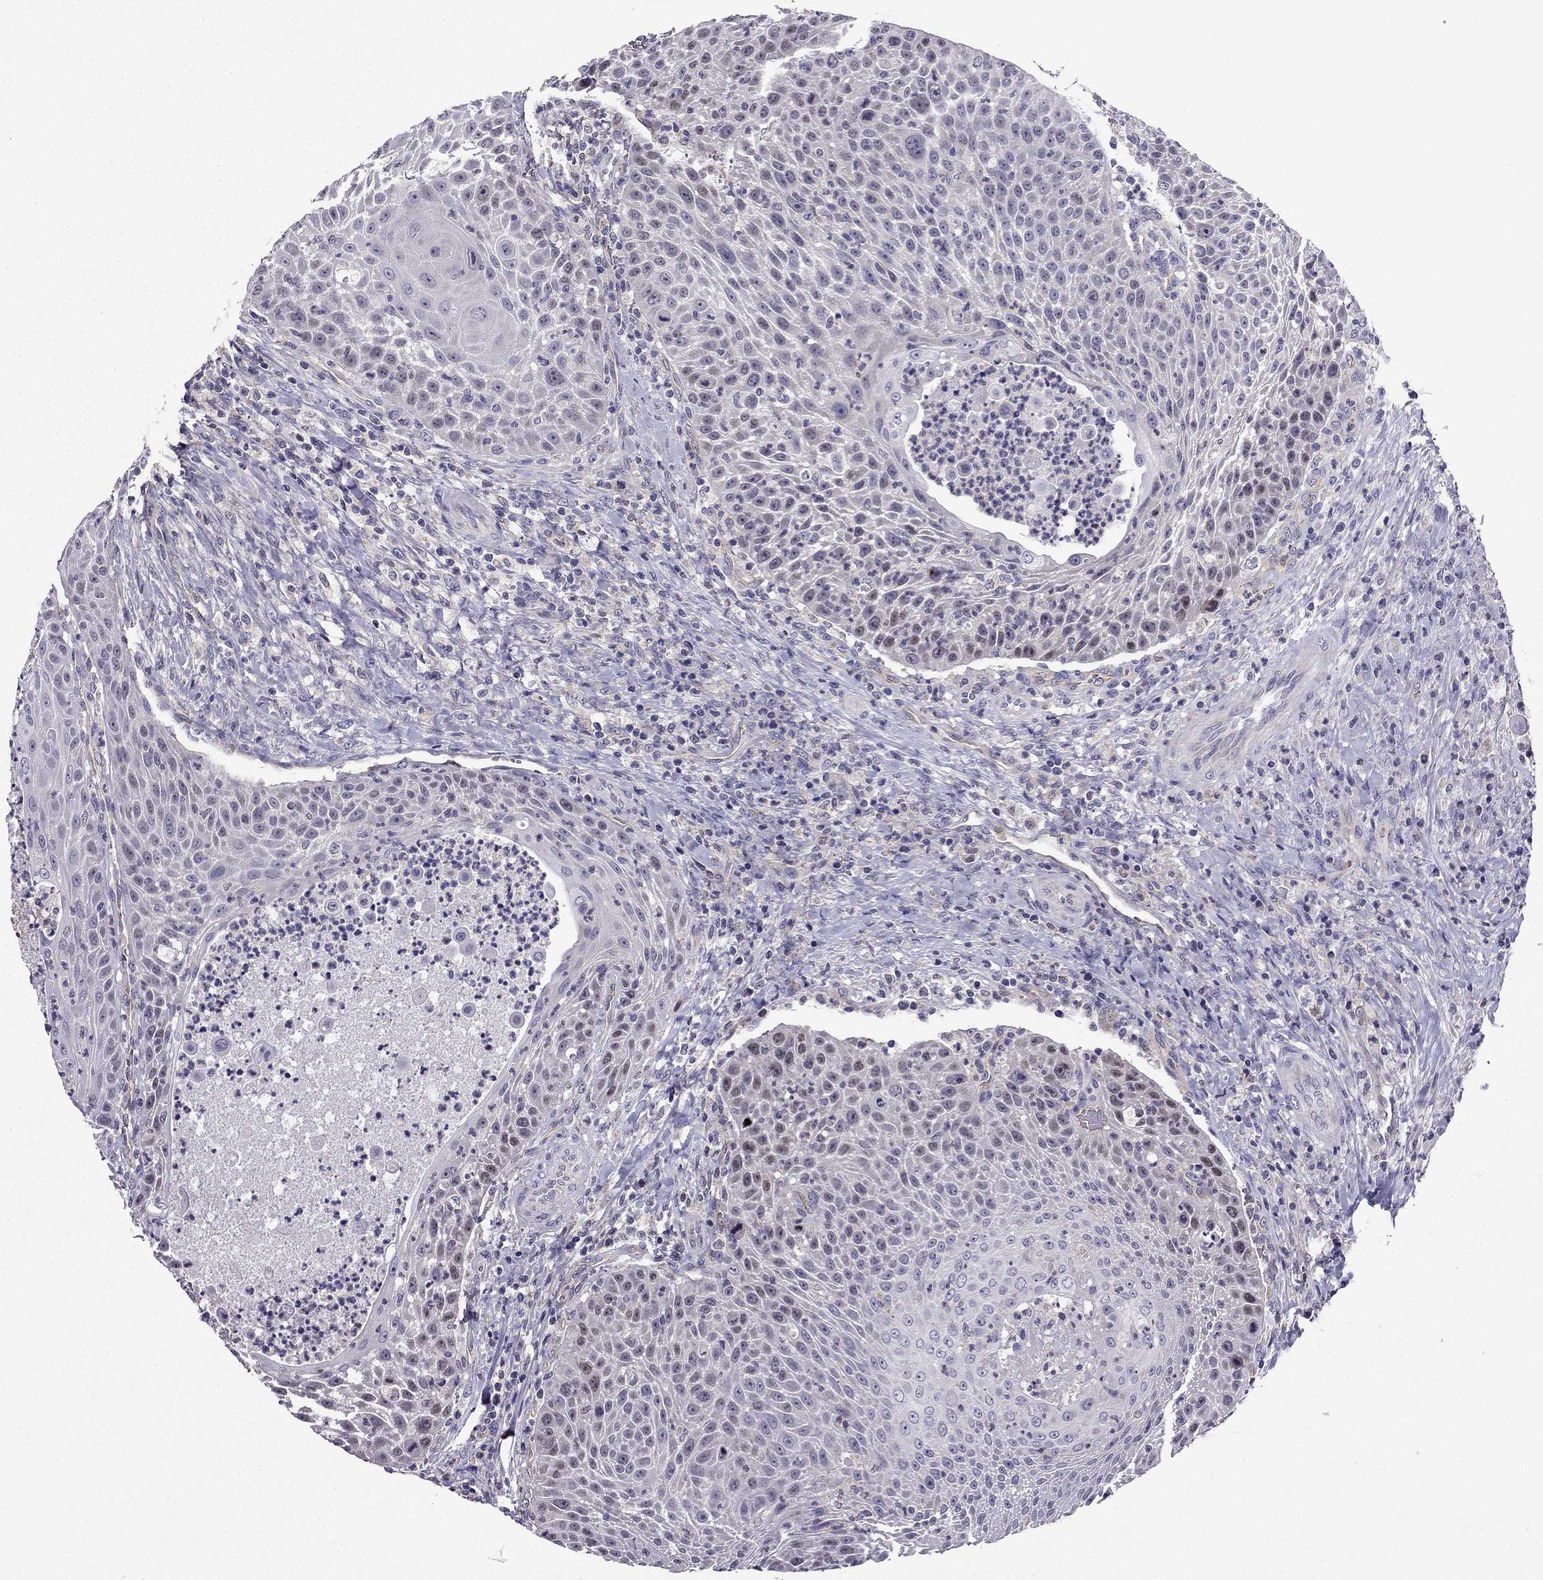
{"staining": {"intensity": "negative", "quantity": "none", "location": "none"}, "tissue": "head and neck cancer", "cell_type": "Tumor cells", "image_type": "cancer", "snomed": [{"axis": "morphology", "description": "Squamous cell carcinoma, NOS"}, {"axis": "topography", "description": "Head-Neck"}], "caption": "High magnification brightfield microscopy of squamous cell carcinoma (head and neck) stained with DAB (3,3'-diaminobenzidine) (brown) and counterstained with hematoxylin (blue): tumor cells show no significant expression. (DAB (3,3'-diaminobenzidine) IHC visualized using brightfield microscopy, high magnification).", "gene": "SLC6A2", "patient": {"sex": "male", "age": 69}}